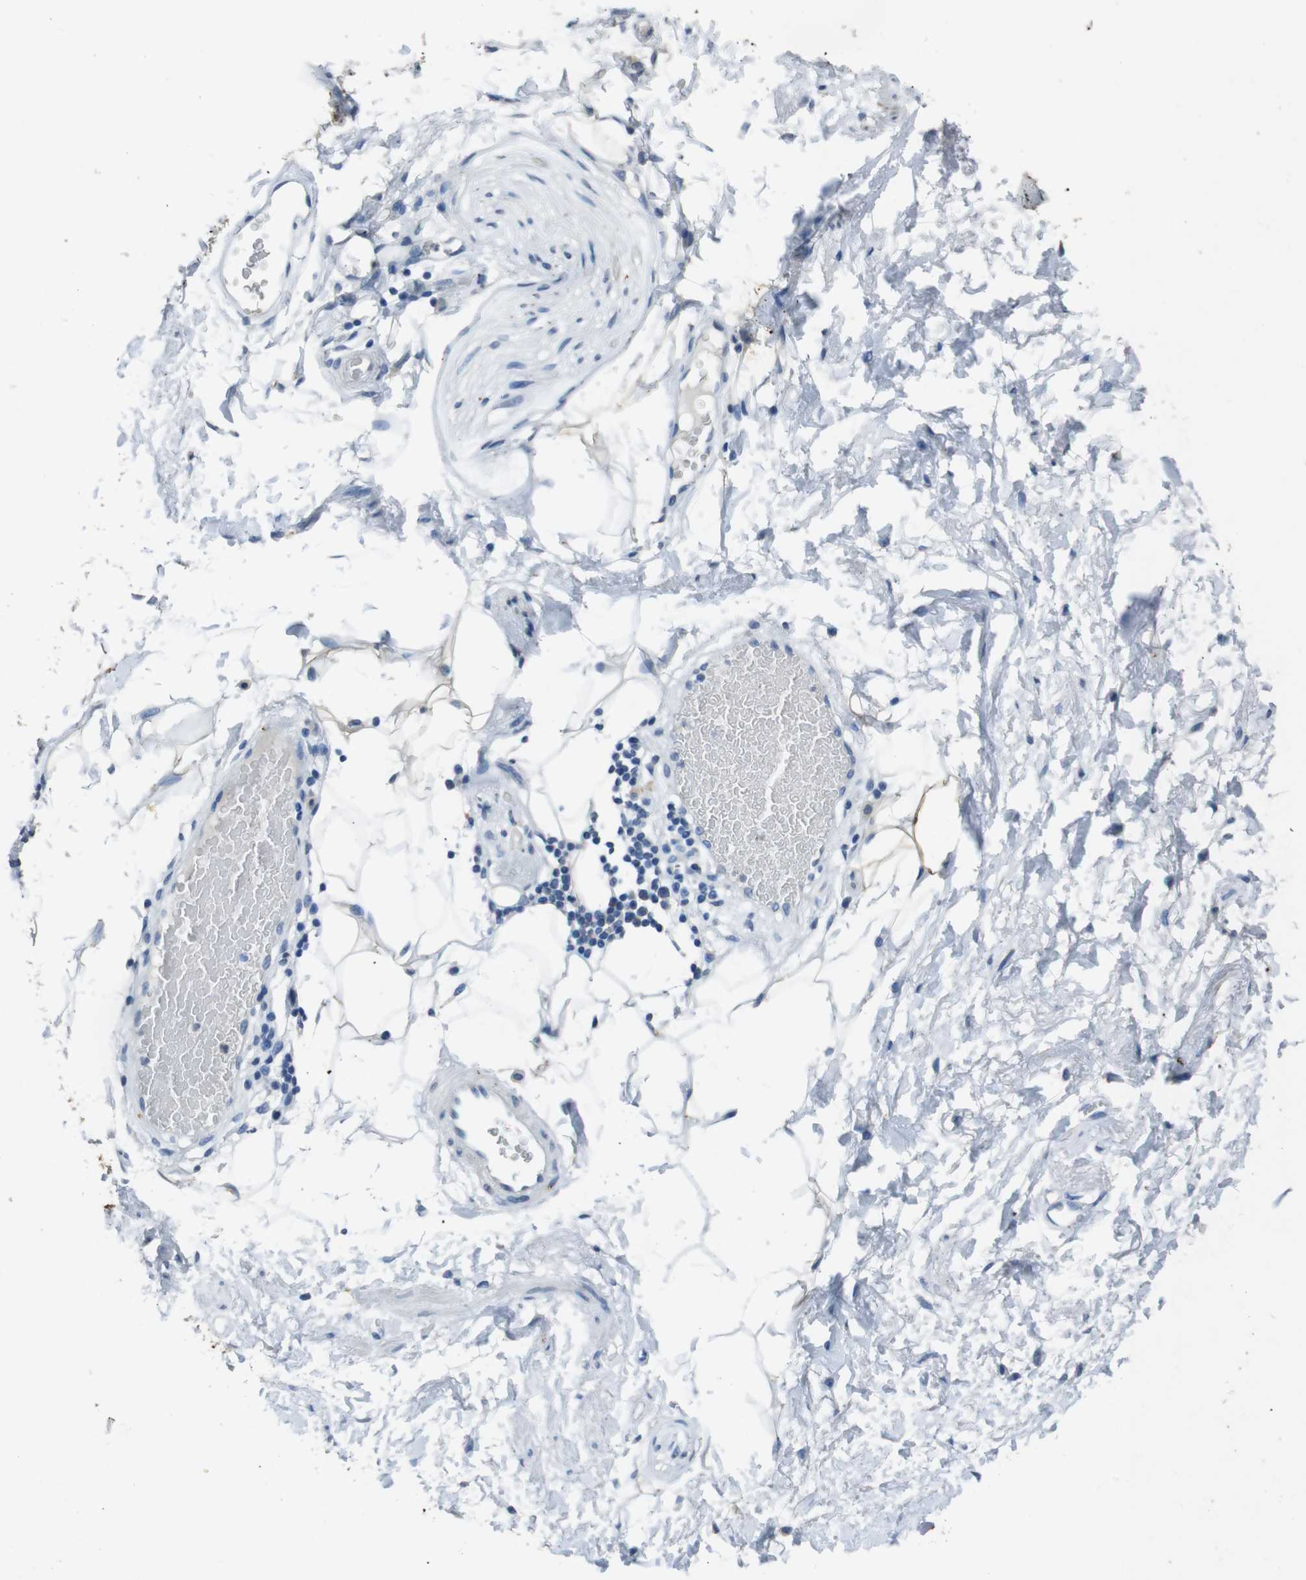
{"staining": {"intensity": "negative", "quantity": "none", "location": "none"}, "tissue": "adipose tissue", "cell_type": "Adipocytes", "image_type": "normal", "snomed": [{"axis": "morphology", "description": "Normal tissue, NOS"}, {"axis": "topography", "description": "Soft tissue"}, {"axis": "topography", "description": "Peripheral nerve tissue"}], "caption": "A high-resolution histopathology image shows immunohistochemistry (IHC) staining of normal adipose tissue, which reveals no significant positivity in adipocytes.", "gene": "STBD1", "patient": {"sex": "female", "age": 71}}